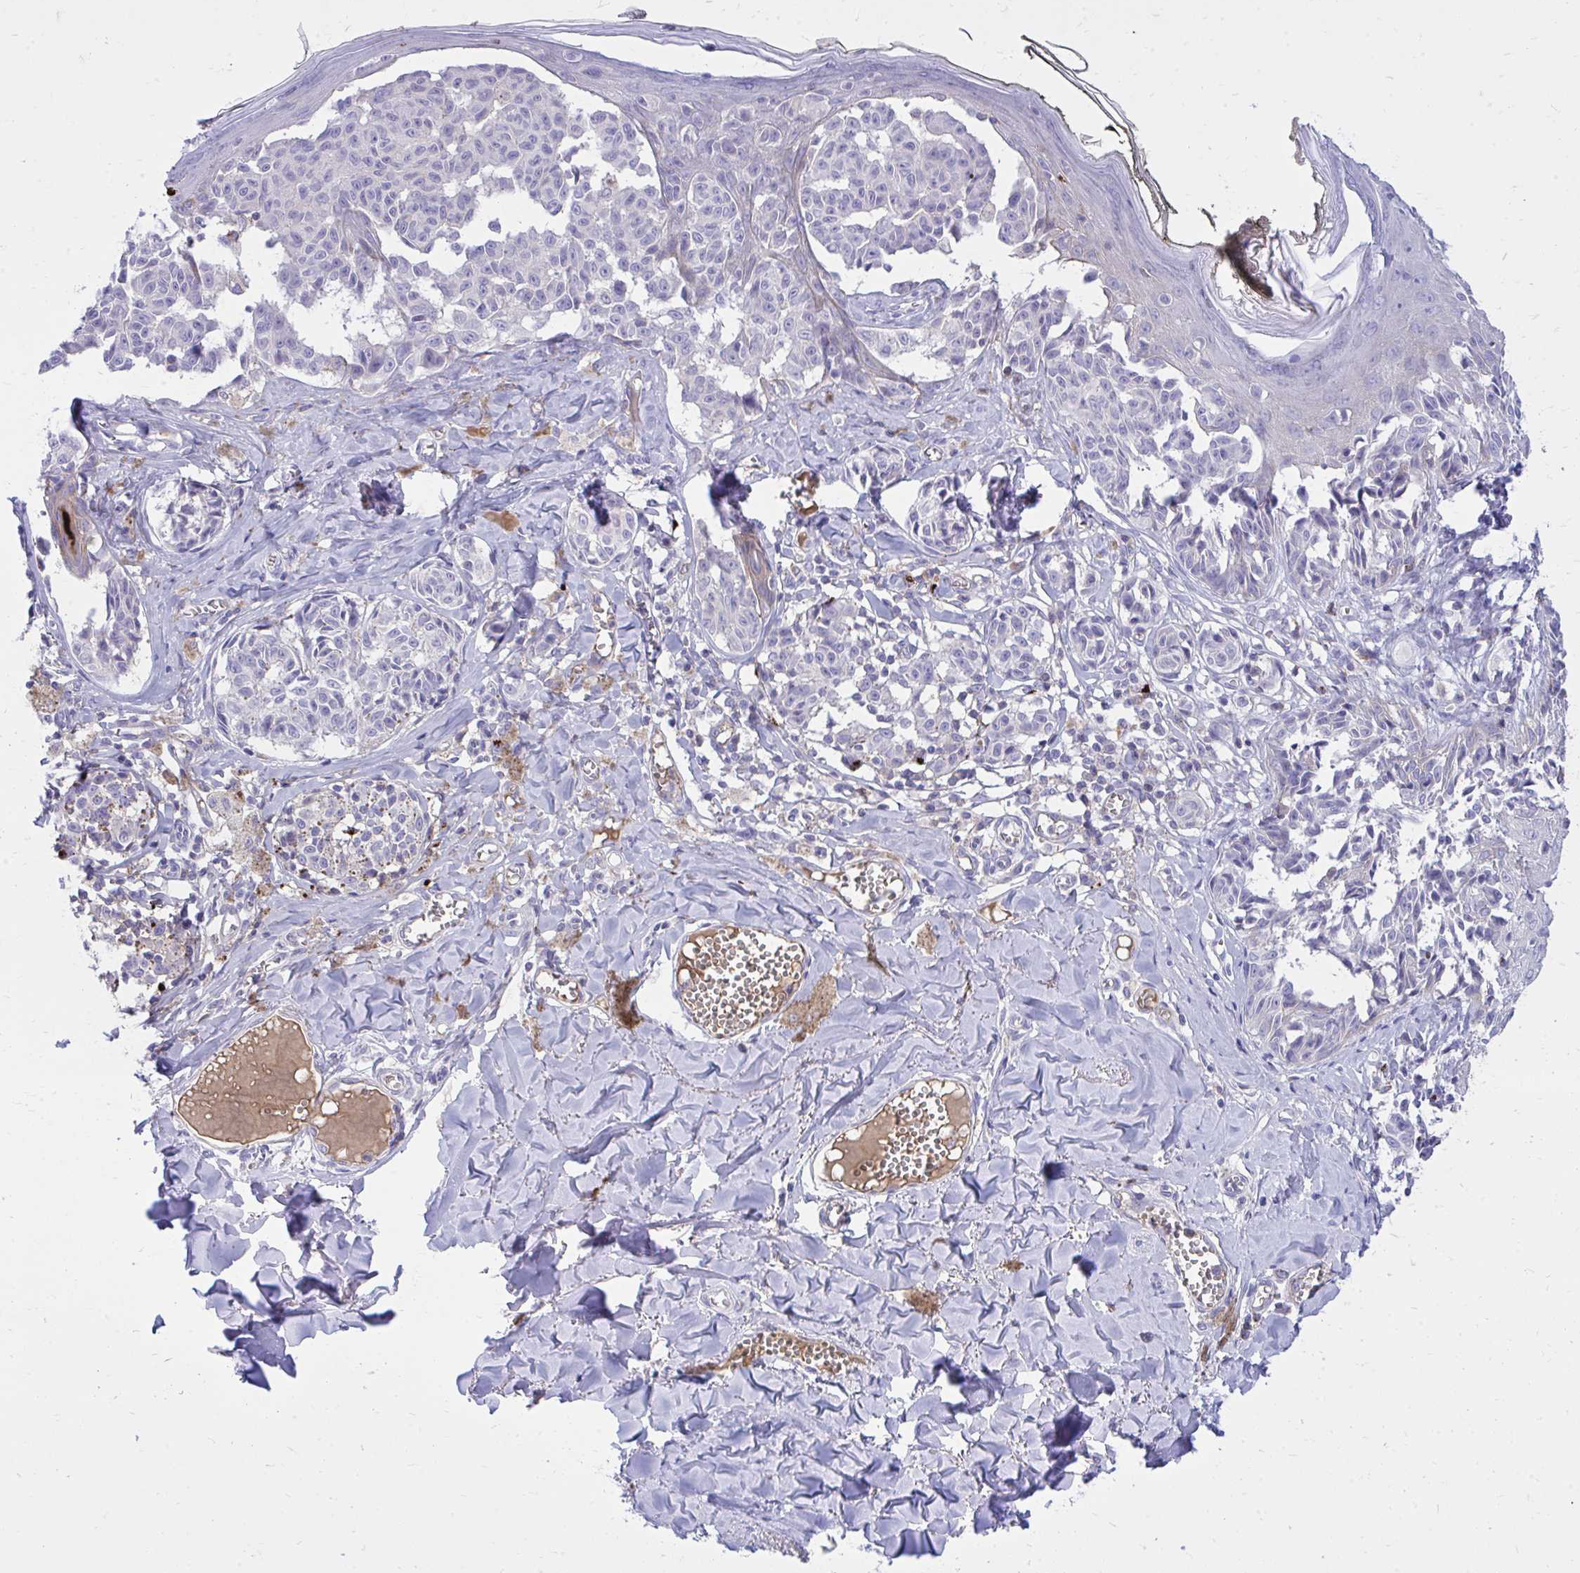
{"staining": {"intensity": "negative", "quantity": "none", "location": "none"}, "tissue": "melanoma", "cell_type": "Tumor cells", "image_type": "cancer", "snomed": [{"axis": "morphology", "description": "Malignant melanoma, NOS"}, {"axis": "topography", "description": "Skin"}], "caption": "High power microscopy photomicrograph of an immunohistochemistry (IHC) photomicrograph of melanoma, revealing no significant positivity in tumor cells.", "gene": "TP53I11", "patient": {"sex": "female", "age": 43}}